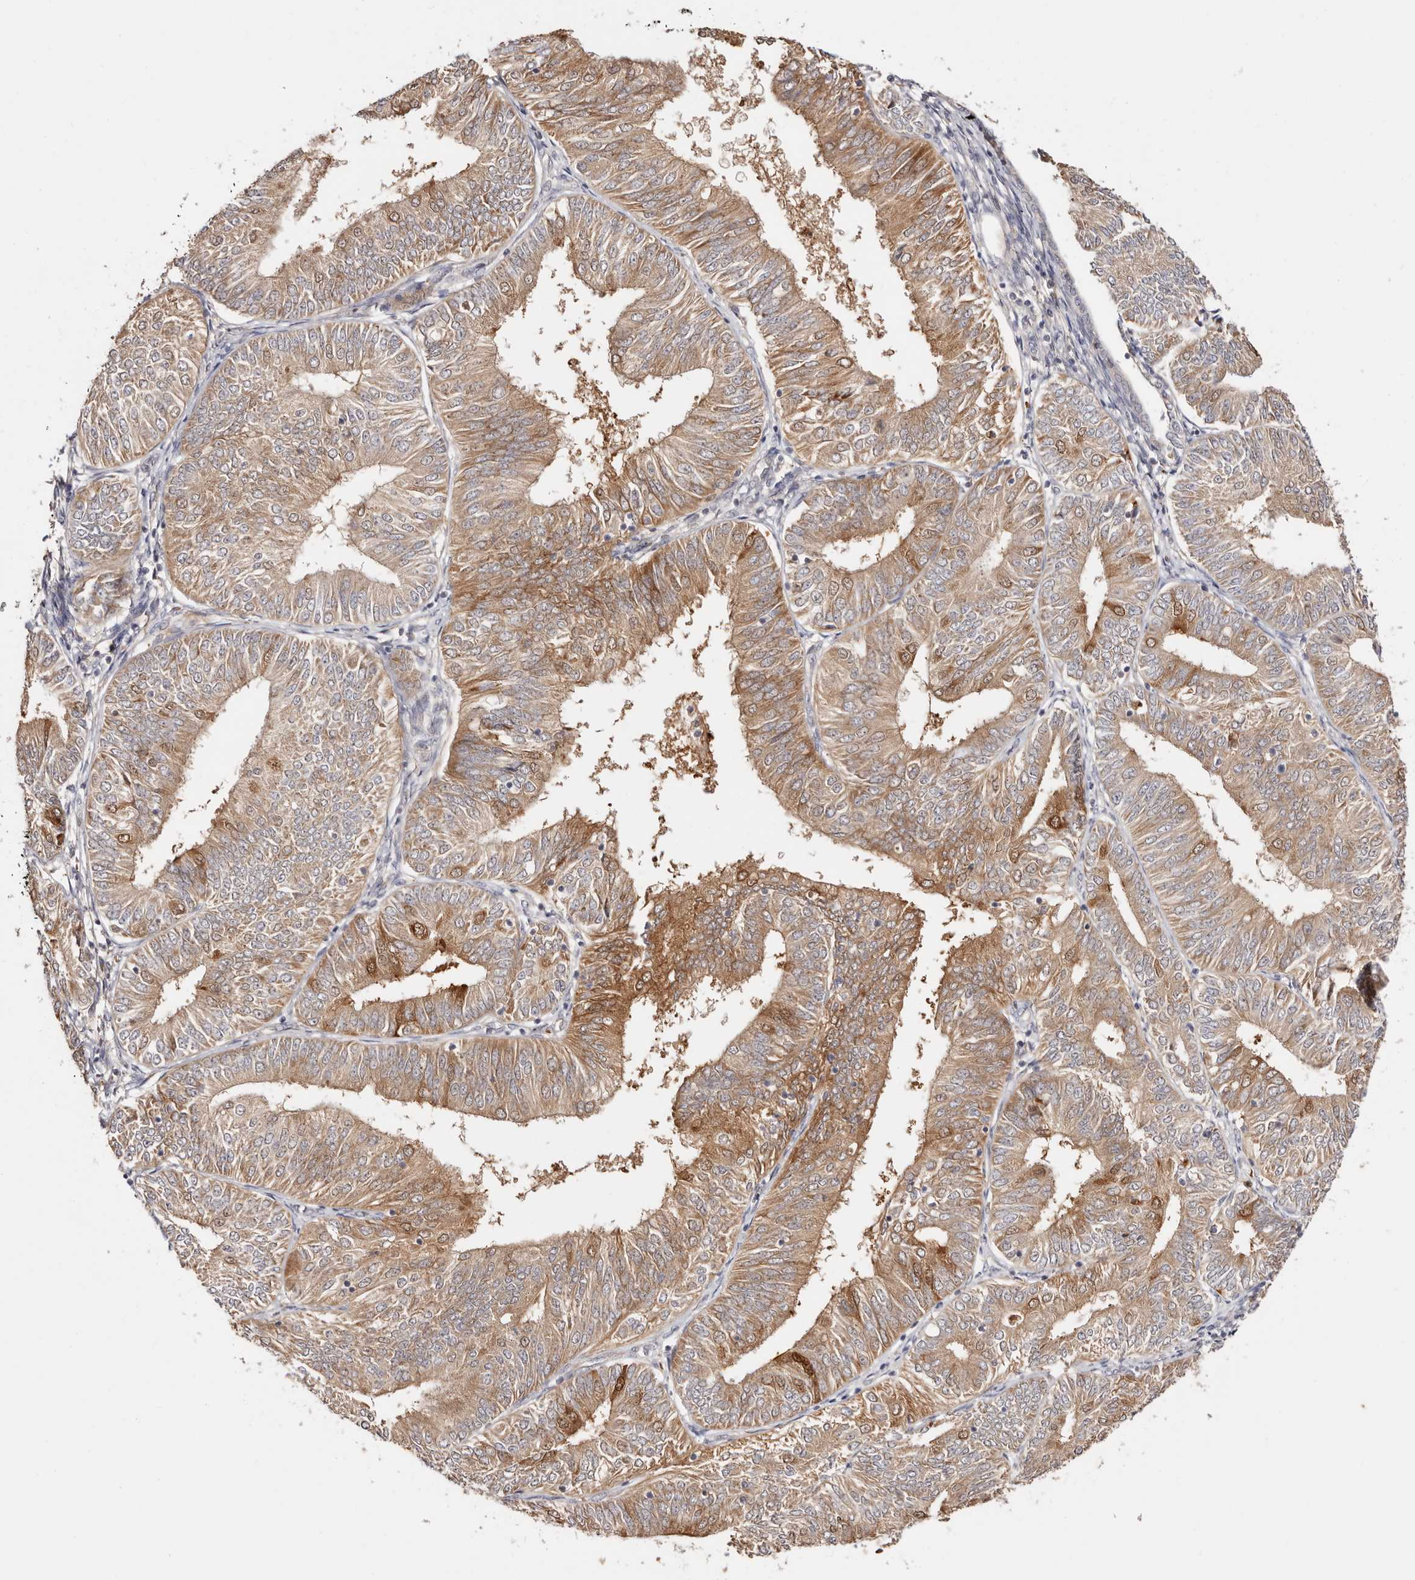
{"staining": {"intensity": "moderate", "quantity": ">75%", "location": "cytoplasmic/membranous"}, "tissue": "endometrial cancer", "cell_type": "Tumor cells", "image_type": "cancer", "snomed": [{"axis": "morphology", "description": "Adenocarcinoma, NOS"}, {"axis": "topography", "description": "Endometrium"}], "caption": "Endometrial adenocarcinoma stained for a protein (brown) reveals moderate cytoplasmic/membranous positive positivity in about >75% of tumor cells.", "gene": "BCL2L15", "patient": {"sex": "female", "age": 58}}